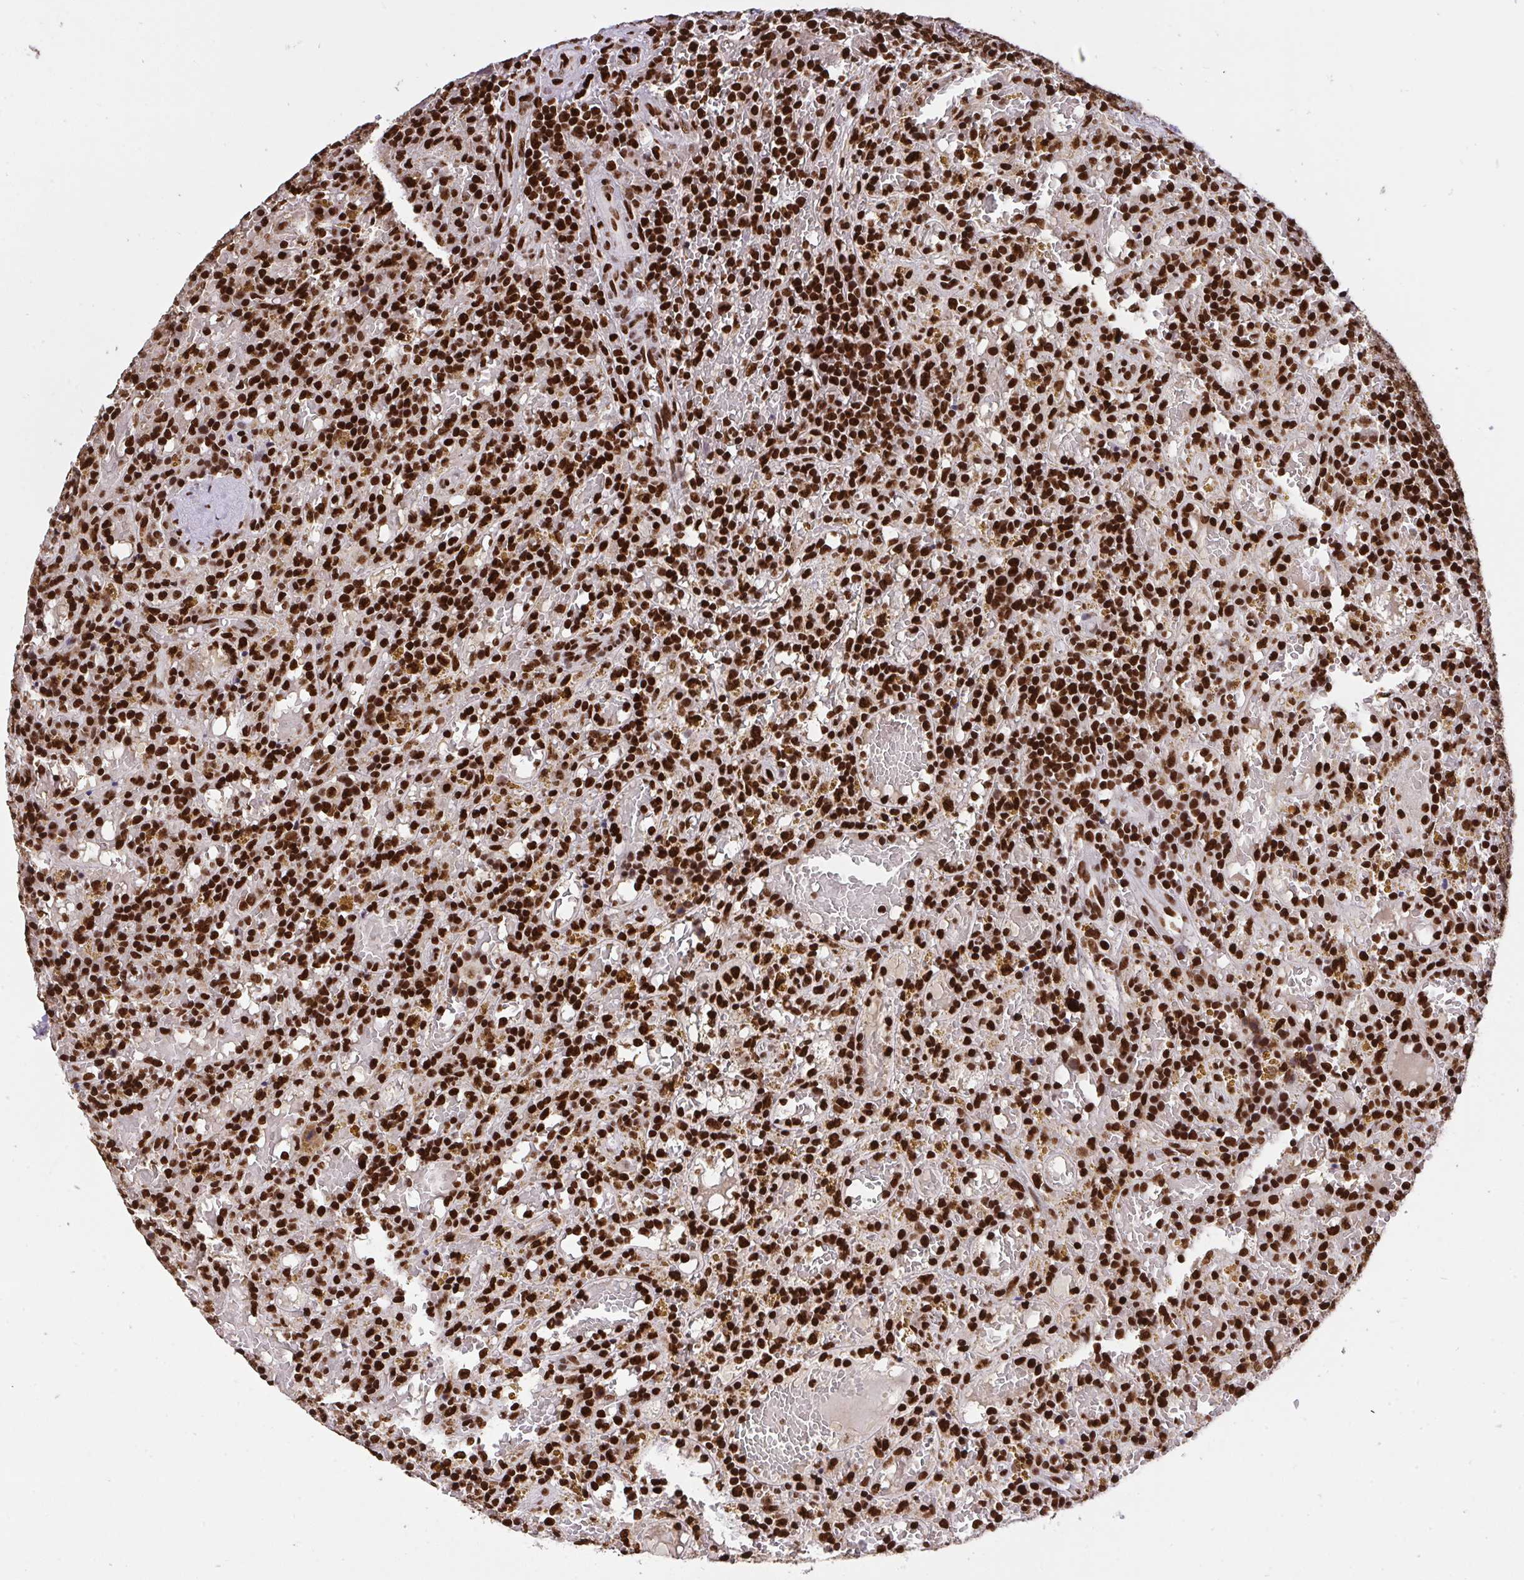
{"staining": {"intensity": "strong", "quantity": ">75%", "location": "nuclear"}, "tissue": "lymphoma", "cell_type": "Tumor cells", "image_type": "cancer", "snomed": [{"axis": "morphology", "description": "Malignant lymphoma, non-Hodgkin's type, Low grade"}, {"axis": "topography", "description": "Spleen"}], "caption": "Tumor cells show strong nuclear staining in about >75% of cells in lymphoma.", "gene": "HNRNPL", "patient": {"sex": "female", "age": 65}}